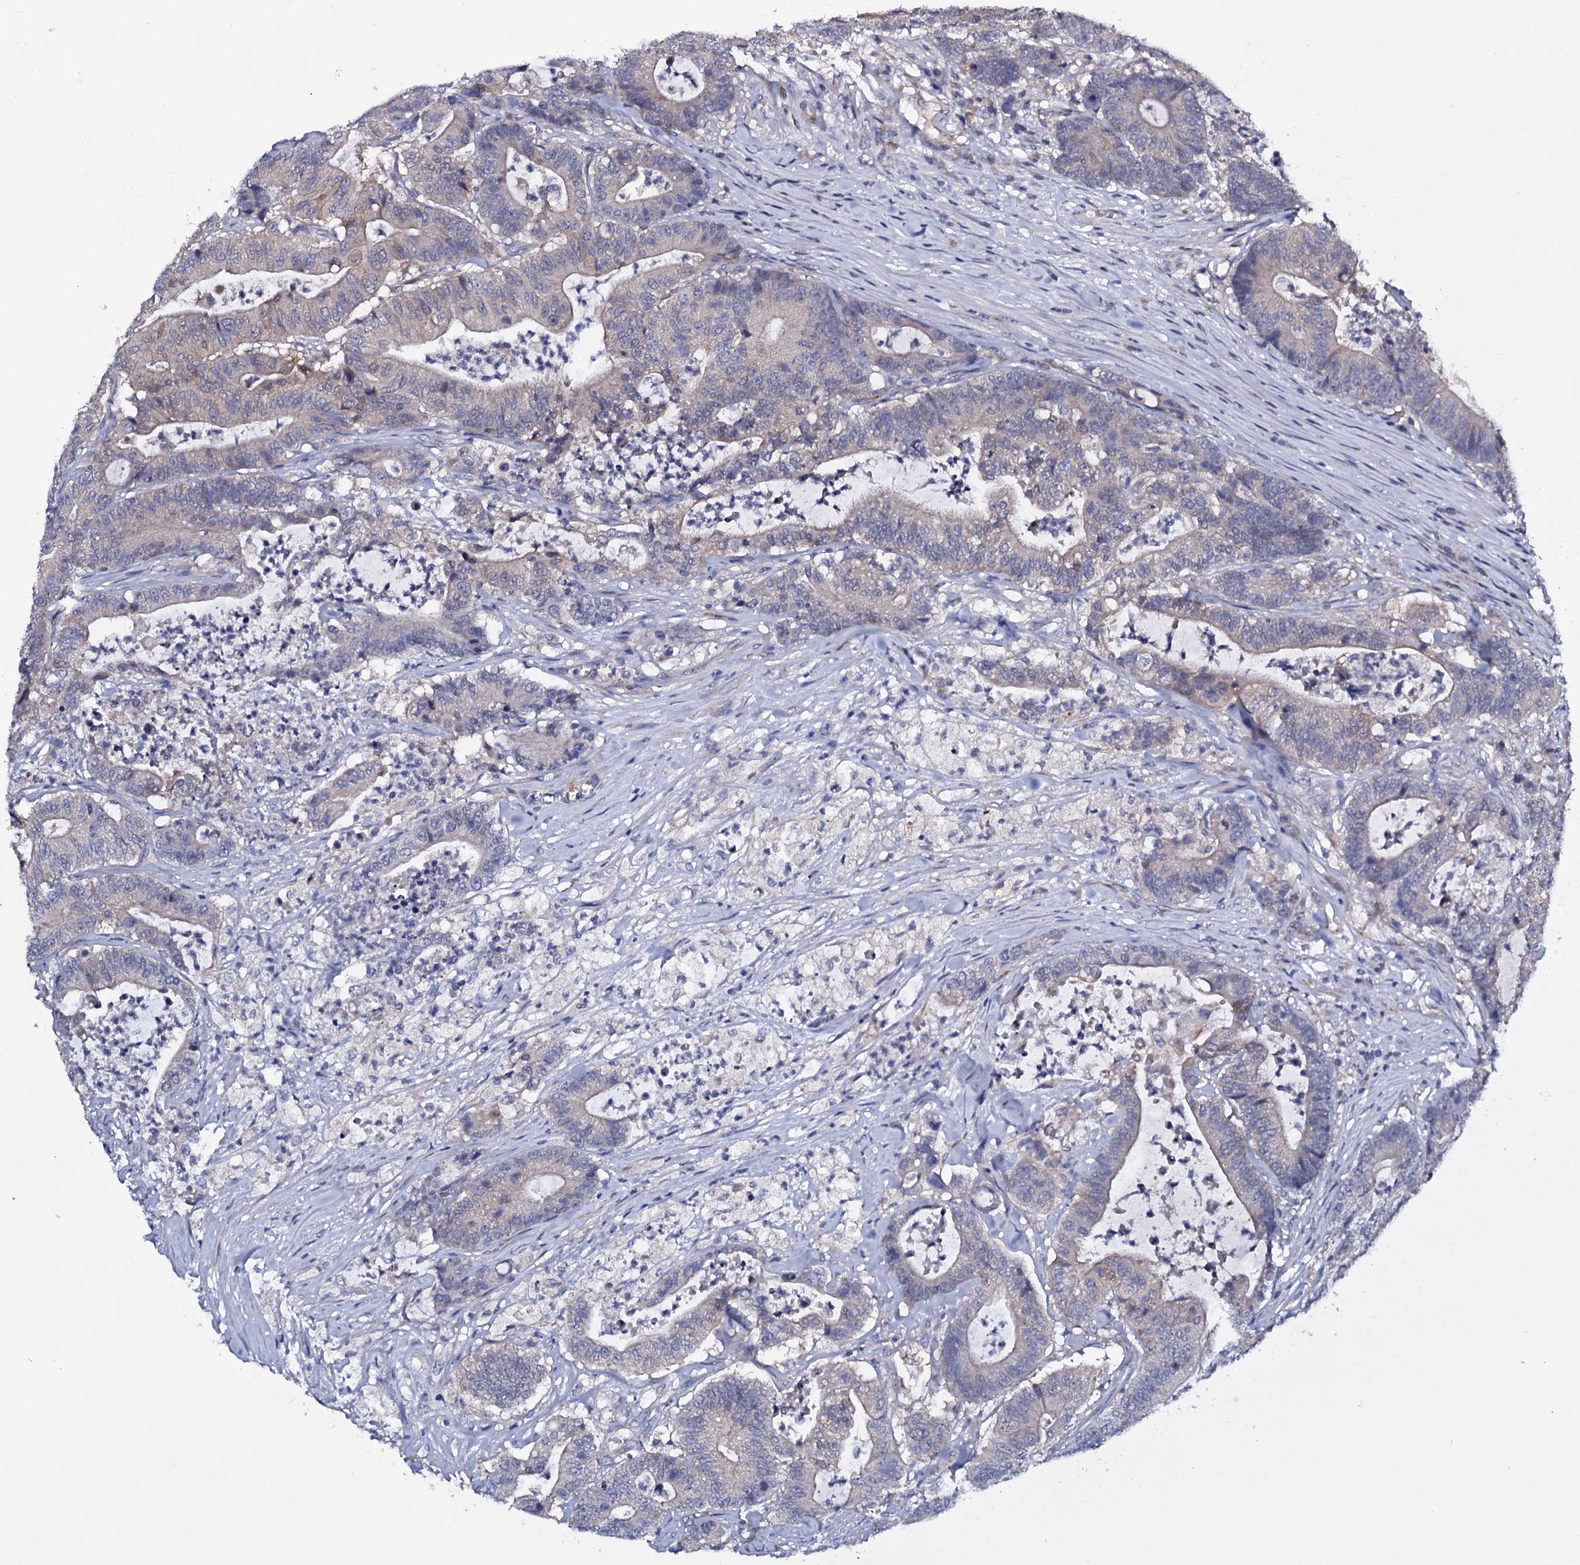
{"staining": {"intensity": "weak", "quantity": "<25%", "location": "cytoplasmic/membranous"}, "tissue": "colorectal cancer", "cell_type": "Tumor cells", "image_type": "cancer", "snomed": [{"axis": "morphology", "description": "Adenocarcinoma, NOS"}, {"axis": "topography", "description": "Colon"}], "caption": "The micrograph exhibits no staining of tumor cells in colorectal cancer. (Immunohistochemistry (ihc), brightfield microscopy, high magnification).", "gene": "BCL2L14", "patient": {"sex": "female", "age": 84}}